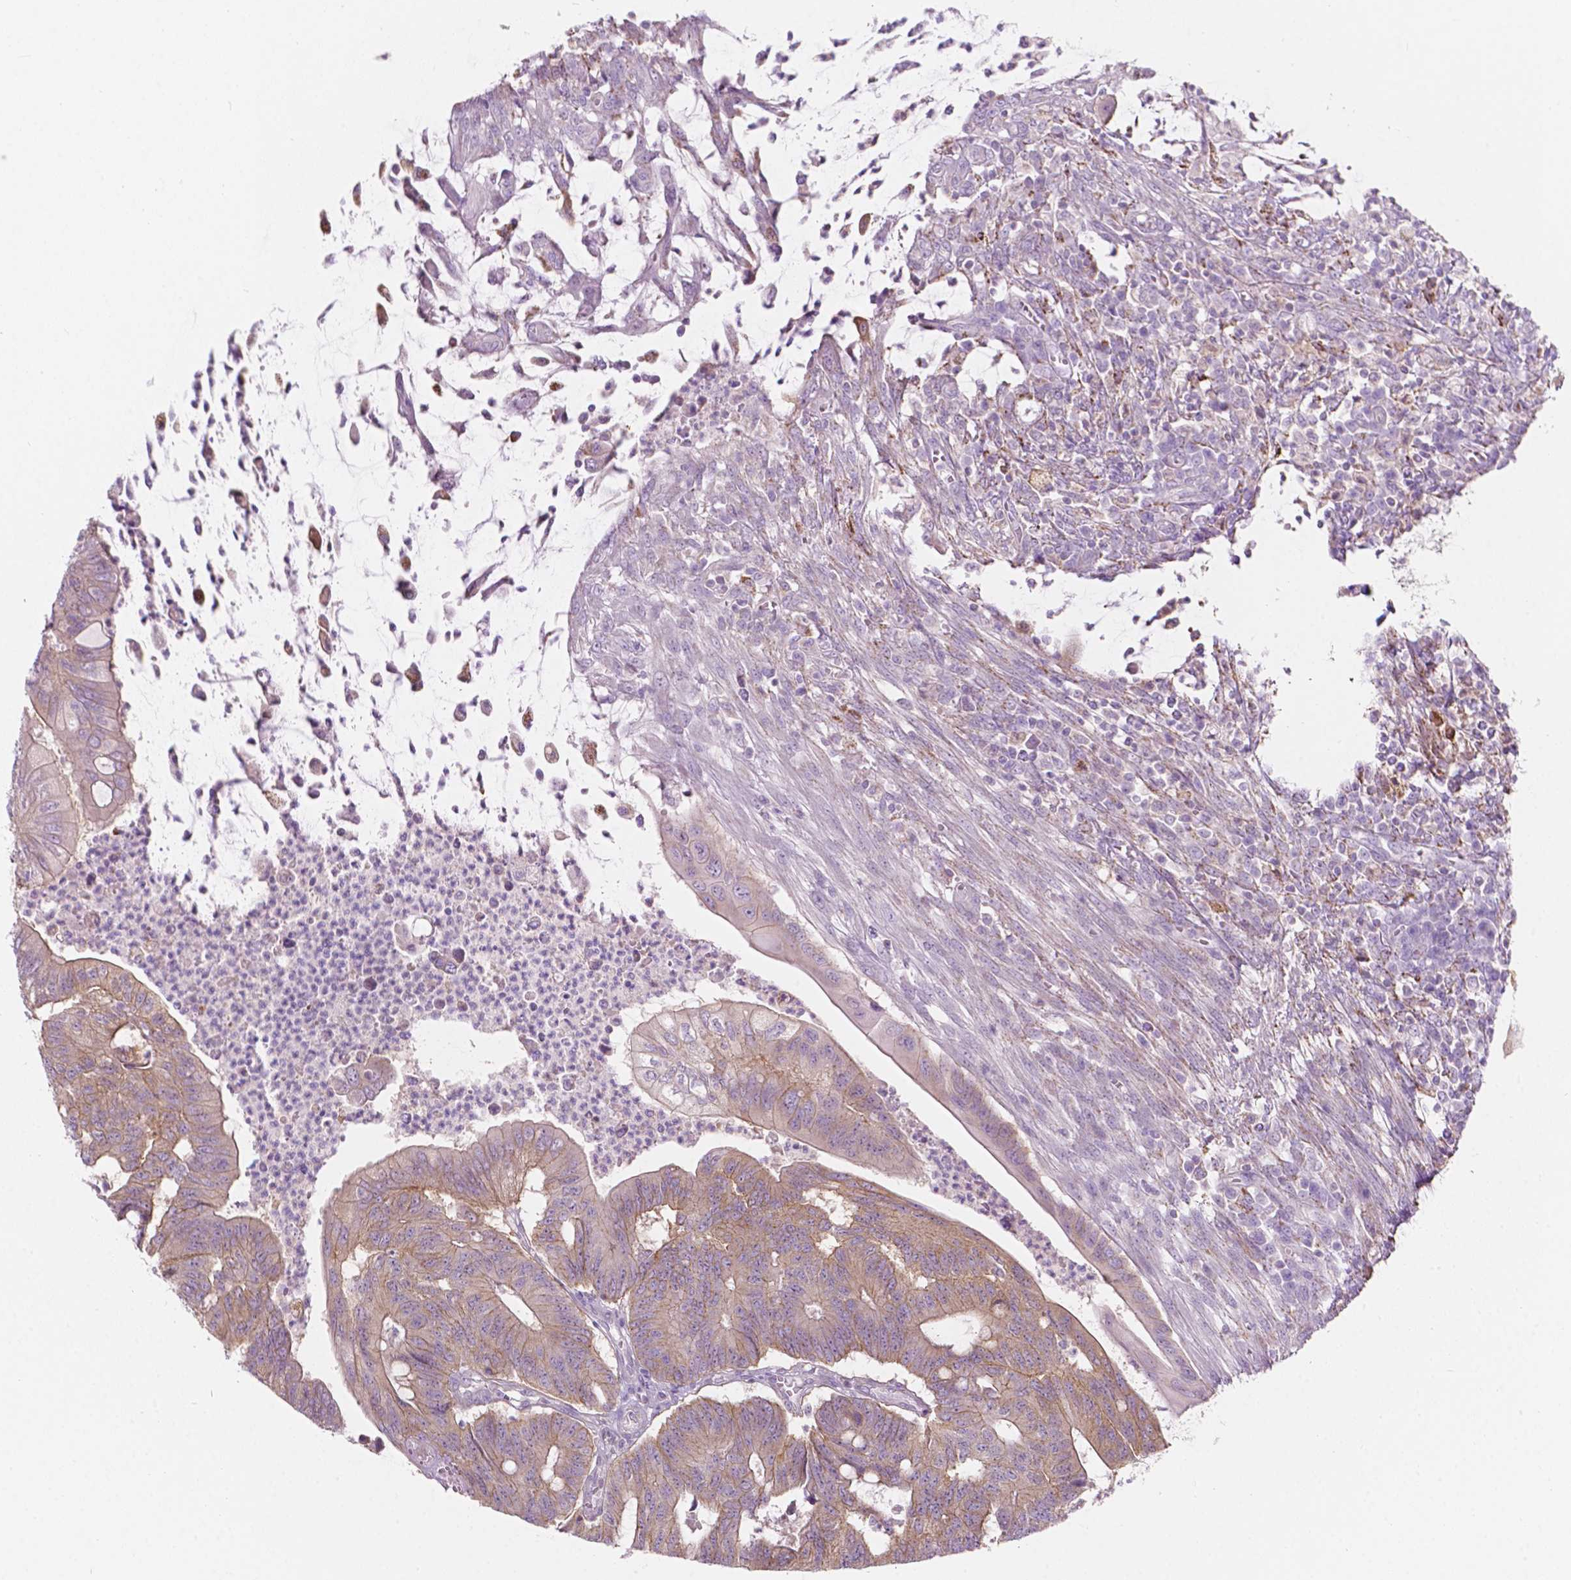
{"staining": {"intensity": "weak", "quantity": "25%-75%", "location": "cytoplasmic/membranous"}, "tissue": "colorectal cancer", "cell_type": "Tumor cells", "image_type": "cancer", "snomed": [{"axis": "morphology", "description": "Adenocarcinoma, NOS"}, {"axis": "topography", "description": "Colon"}], "caption": "Immunohistochemical staining of colorectal cancer (adenocarcinoma) demonstrates weak cytoplasmic/membranous protein staining in approximately 25%-75% of tumor cells.", "gene": "NOS1AP", "patient": {"sex": "male", "age": 65}}